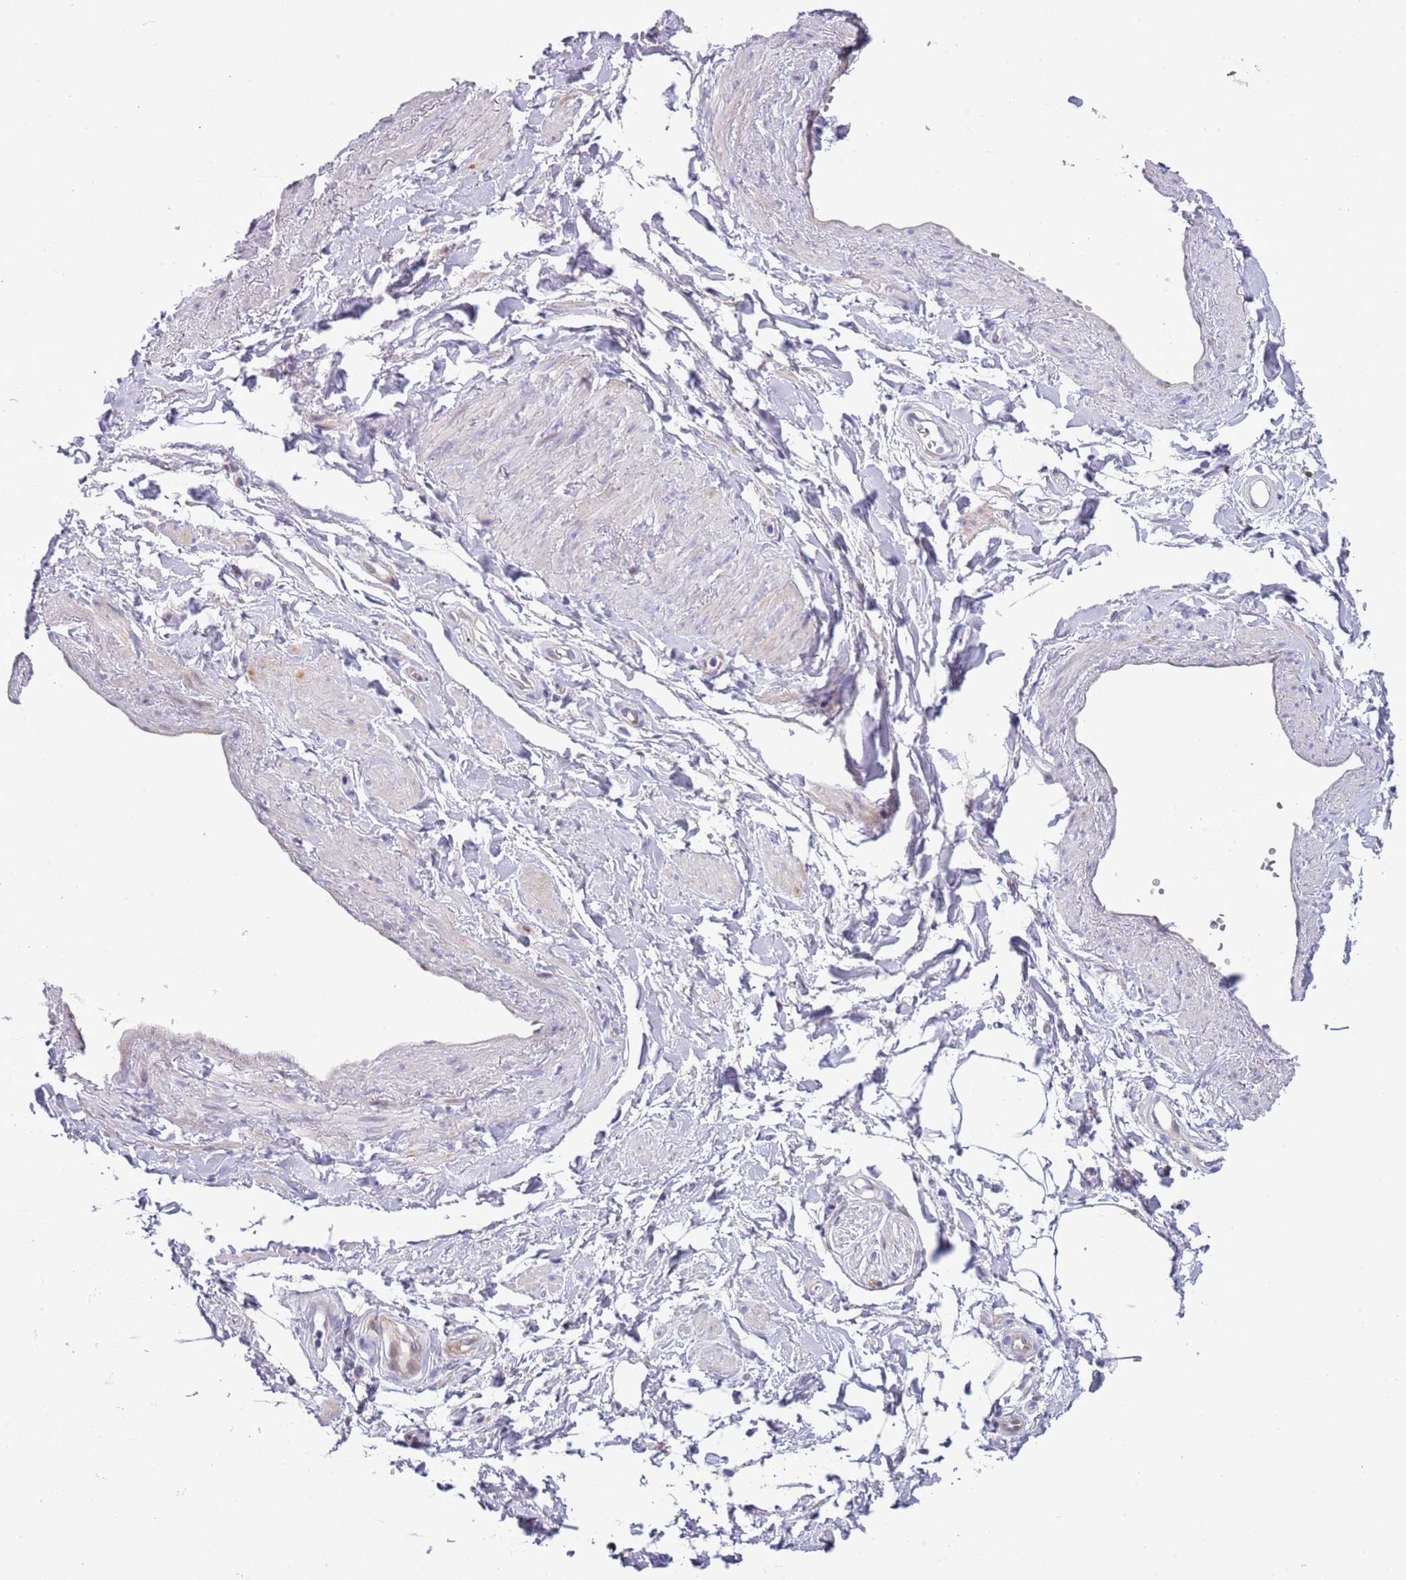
{"staining": {"intensity": "negative", "quantity": "none", "location": "none"}, "tissue": "adipose tissue", "cell_type": "Adipocytes", "image_type": "normal", "snomed": [{"axis": "morphology", "description": "Normal tissue, NOS"}, {"axis": "topography", "description": "Soft tissue"}, {"axis": "topography", "description": "Adipose tissue"}, {"axis": "topography", "description": "Vascular tissue"}, {"axis": "topography", "description": "Peripheral nerve tissue"}], "caption": "IHC of unremarkable human adipose tissue exhibits no positivity in adipocytes.", "gene": "NBPF4", "patient": {"sex": "male", "age": 74}}